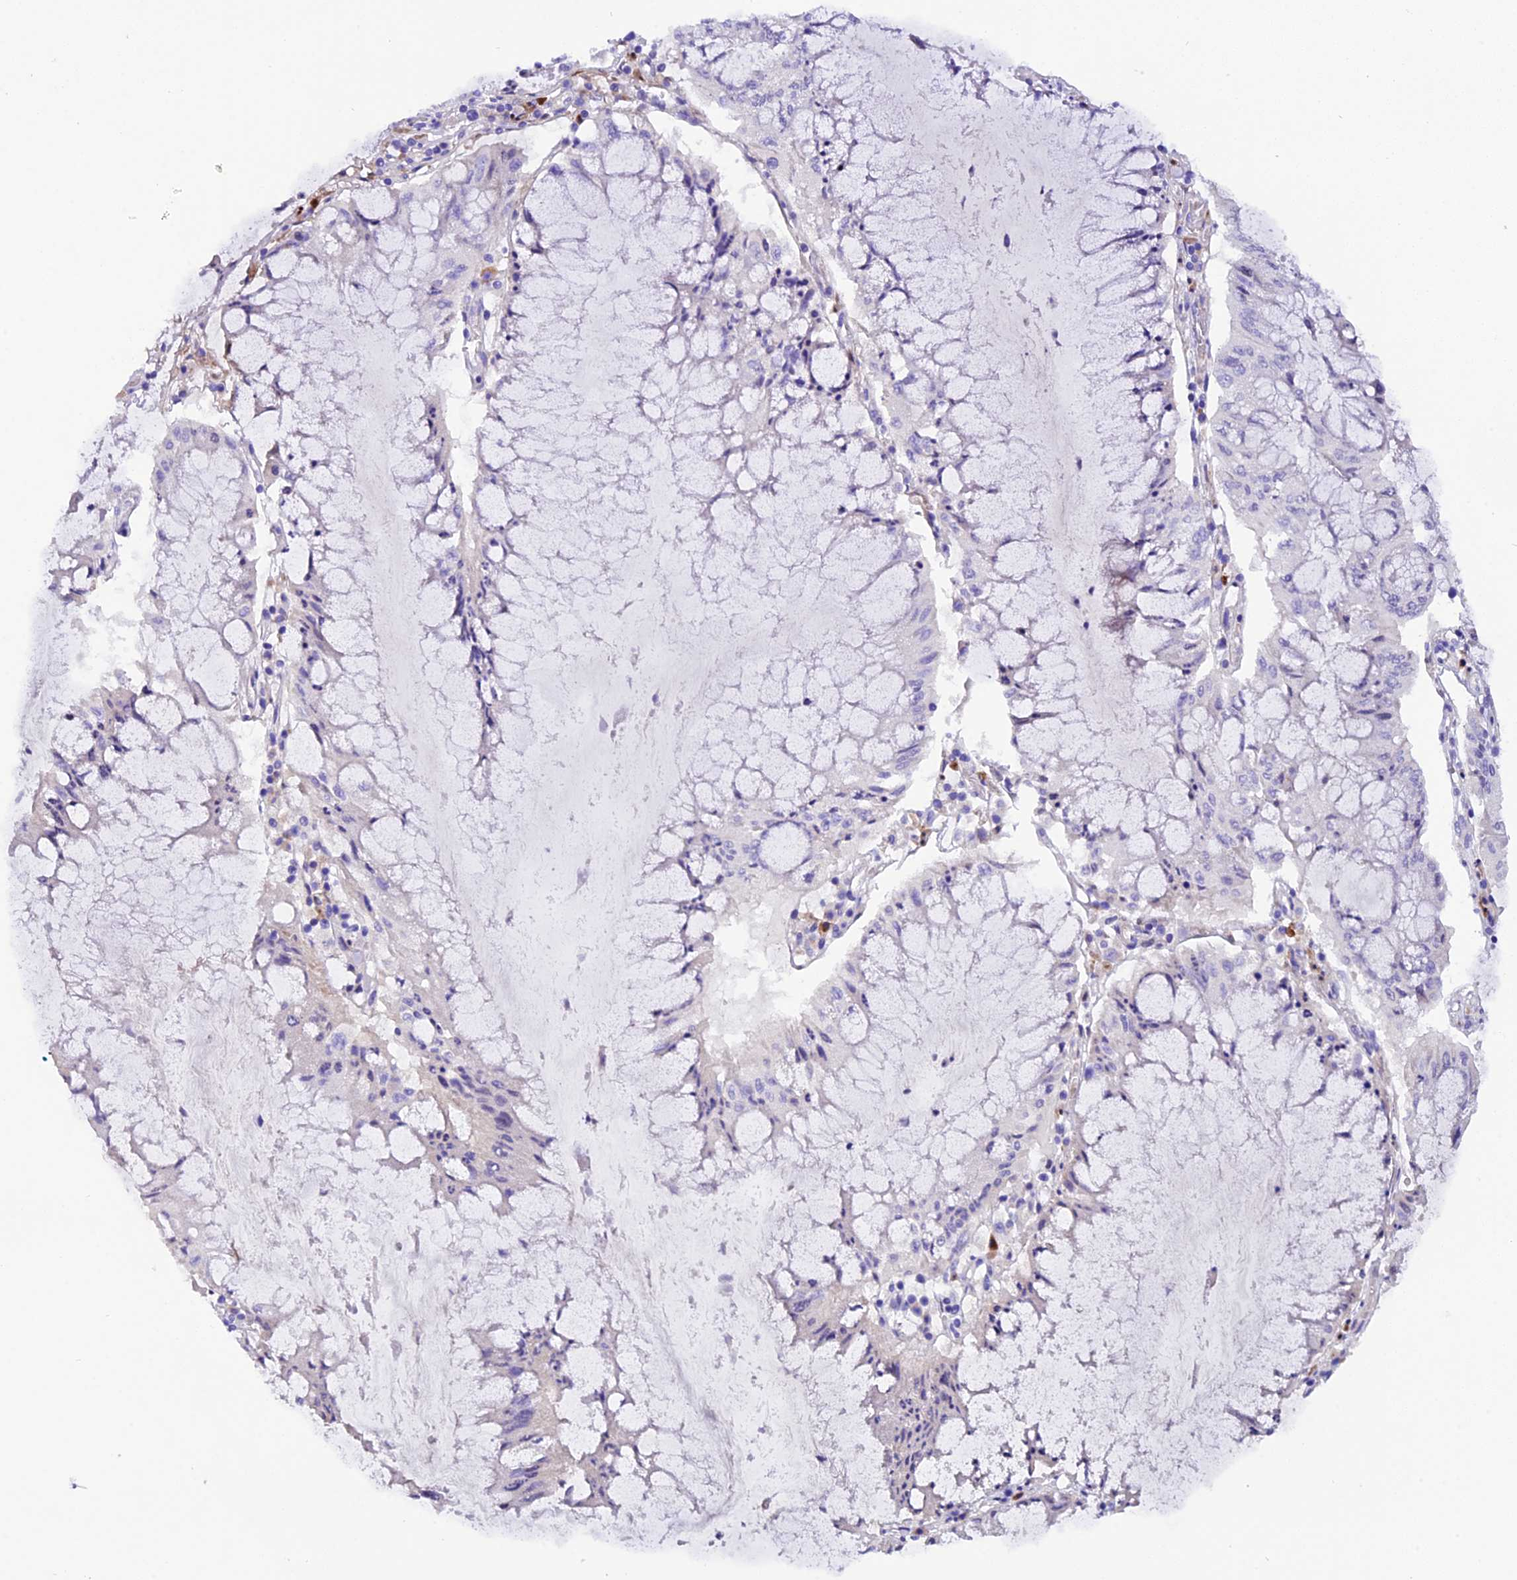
{"staining": {"intensity": "negative", "quantity": "none", "location": "none"}, "tissue": "pancreatic cancer", "cell_type": "Tumor cells", "image_type": "cancer", "snomed": [{"axis": "morphology", "description": "Adenocarcinoma, NOS"}, {"axis": "topography", "description": "Pancreas"}], "caption": "The IHC photomicrograph has no significant expression in tumor cells of pancreatic cancer tissue.", "gene": "MEX3B", "patient": {"sex": "female", "age": 50}}